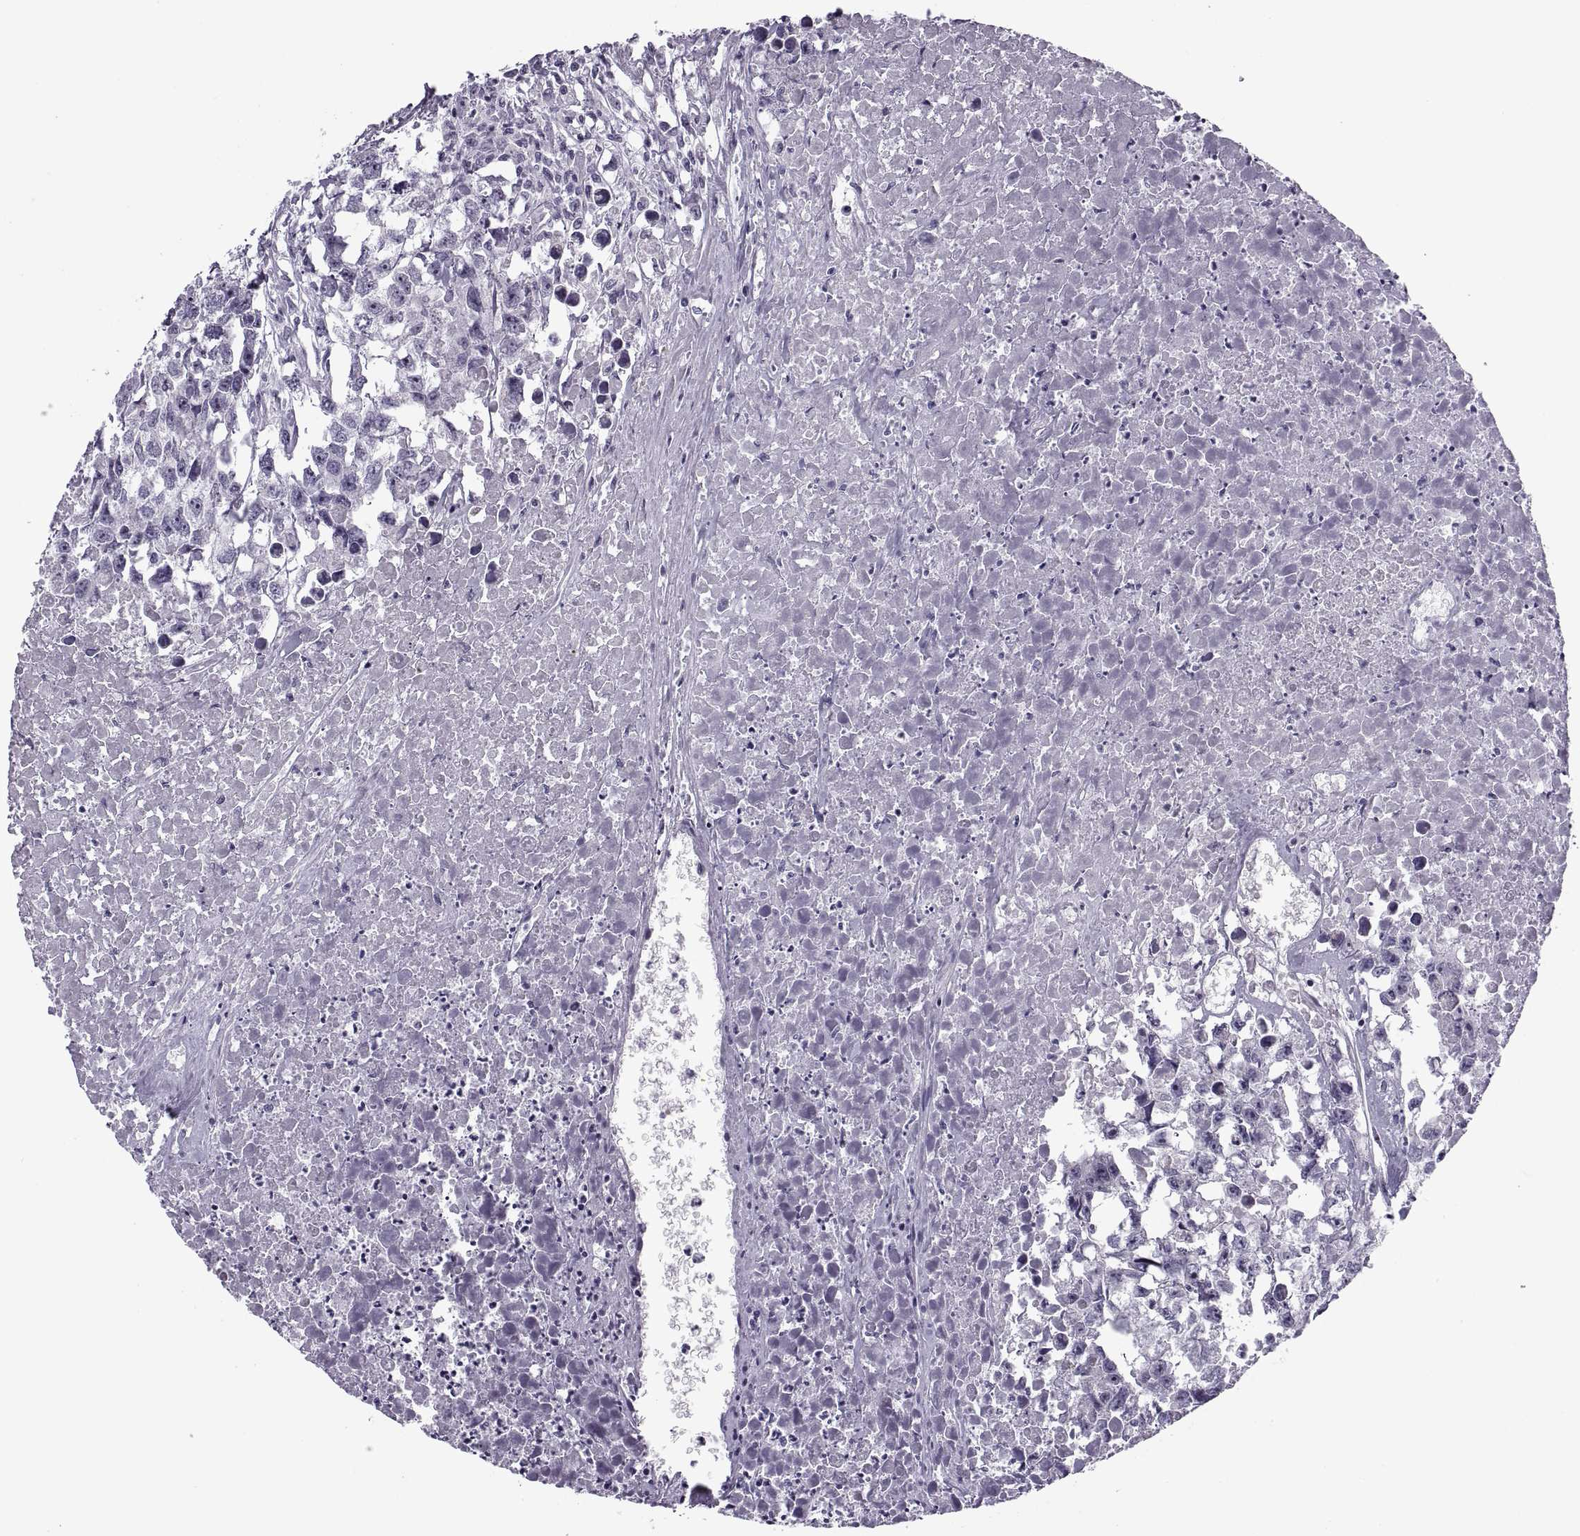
{"staining": {"intensity": "negative", "quantity": "none", "location": "none"}, "tissue": "testis cancer", "cell_type": "Tumor cells", "image_type": "cancer", "snomed": [{"axis": "morphology", "description": "Carcinoma, Embryonal, NOS"}, {"axis": "morphology", "description": "Teratoma, malignant, NOS"}, {"axis": "topography", "description": "Testis"}], "caption": "An image of testis cancer stained for a protein demonstrates no brown staining in tumor cells. (DAB immunohistochemistry (IHC), high magnification).", "gene": "TBC1D3G", "patient": {"sex": "male", "age": 44}}